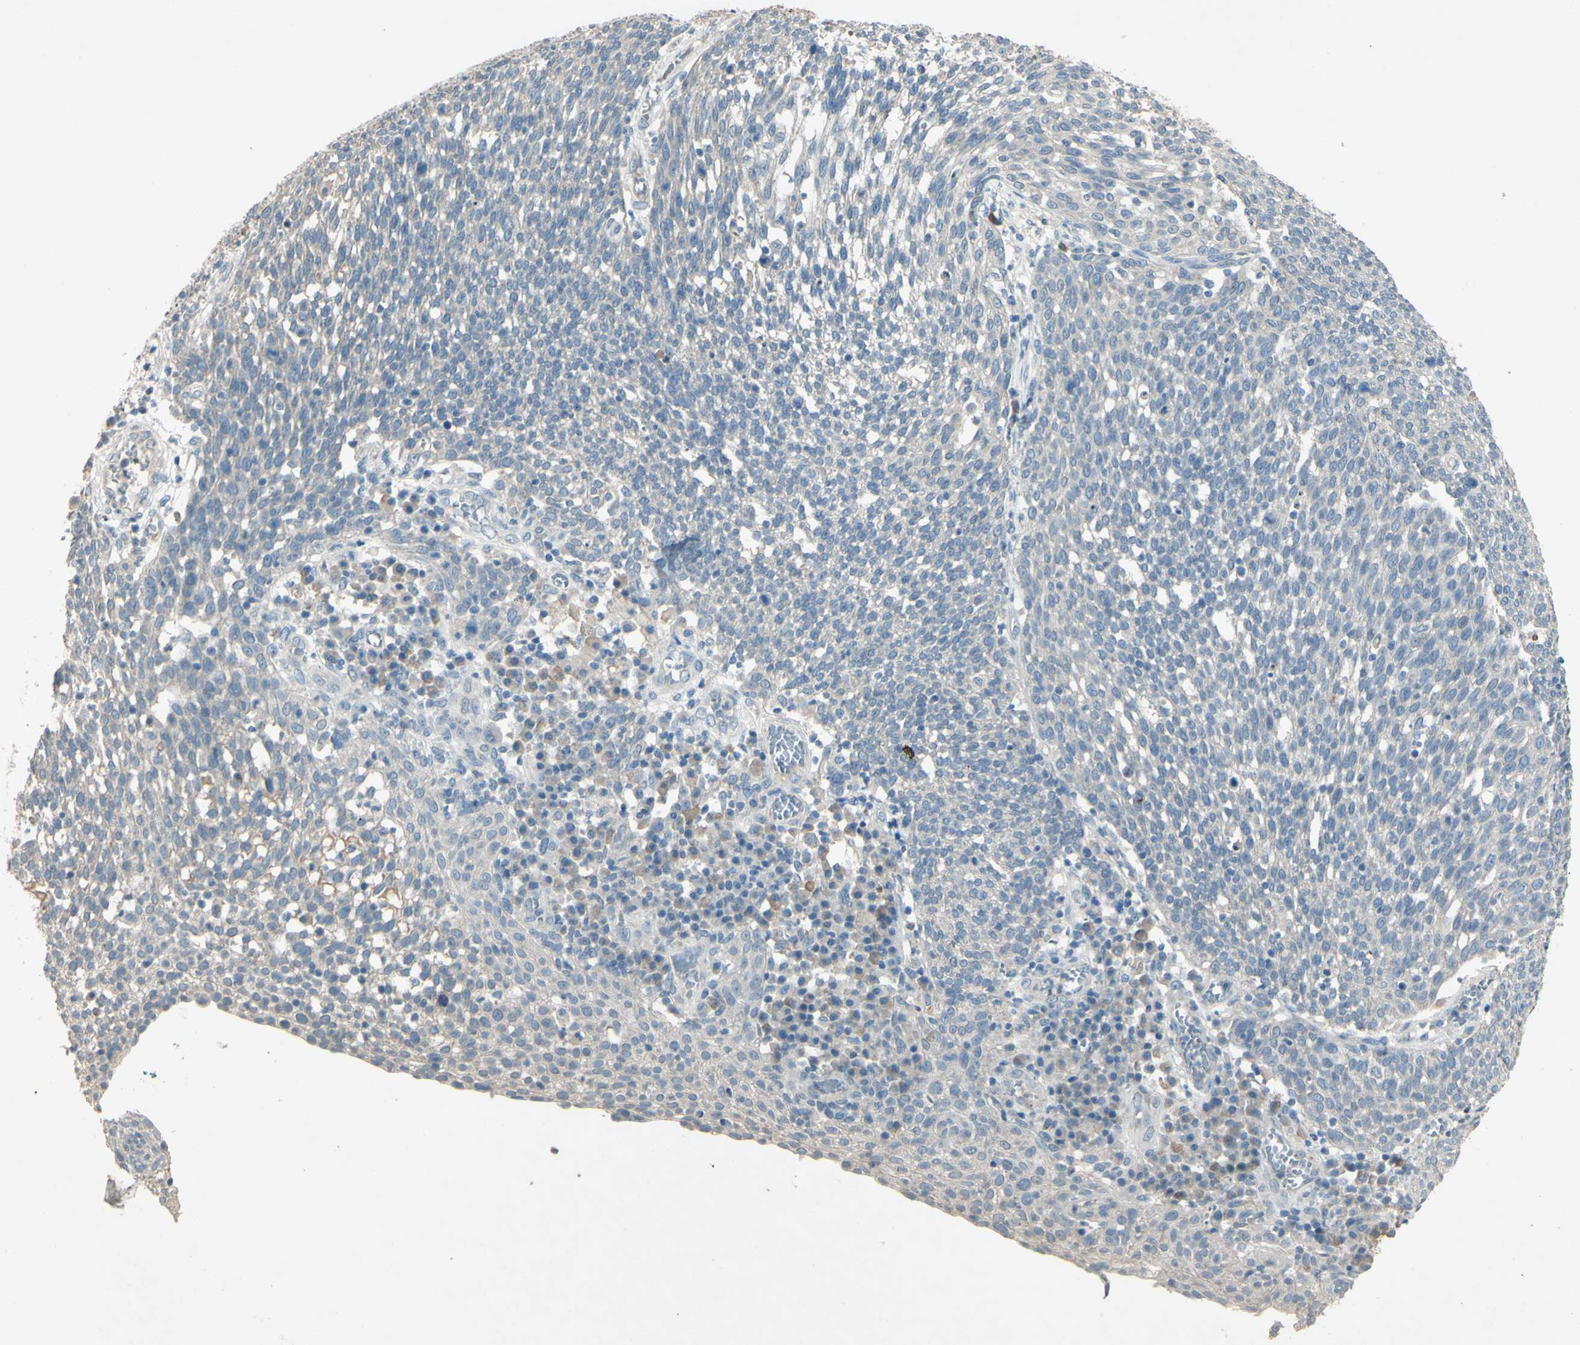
{"staining": {"intensity": "negative", "quantity": "none", "location": "none"}, "tissue": "cervical cancer", "cell_type": "Tumor cells", "image_type": "cancer", "snomed": [{"axis": "morphology", "description": "Squamous cell carcinoma, NOS"}, {"axis": "topography", "description": "Cervix"}], "caption": "Immunohistochemistry (IHC) photomicrograph of cervical cancer (squamous cell carcinoma) stained for a protein (brown), which displays no positivity in tumor cells.", "gene": "TIMM21", "patient": {"sex": "female", "age": 34}}